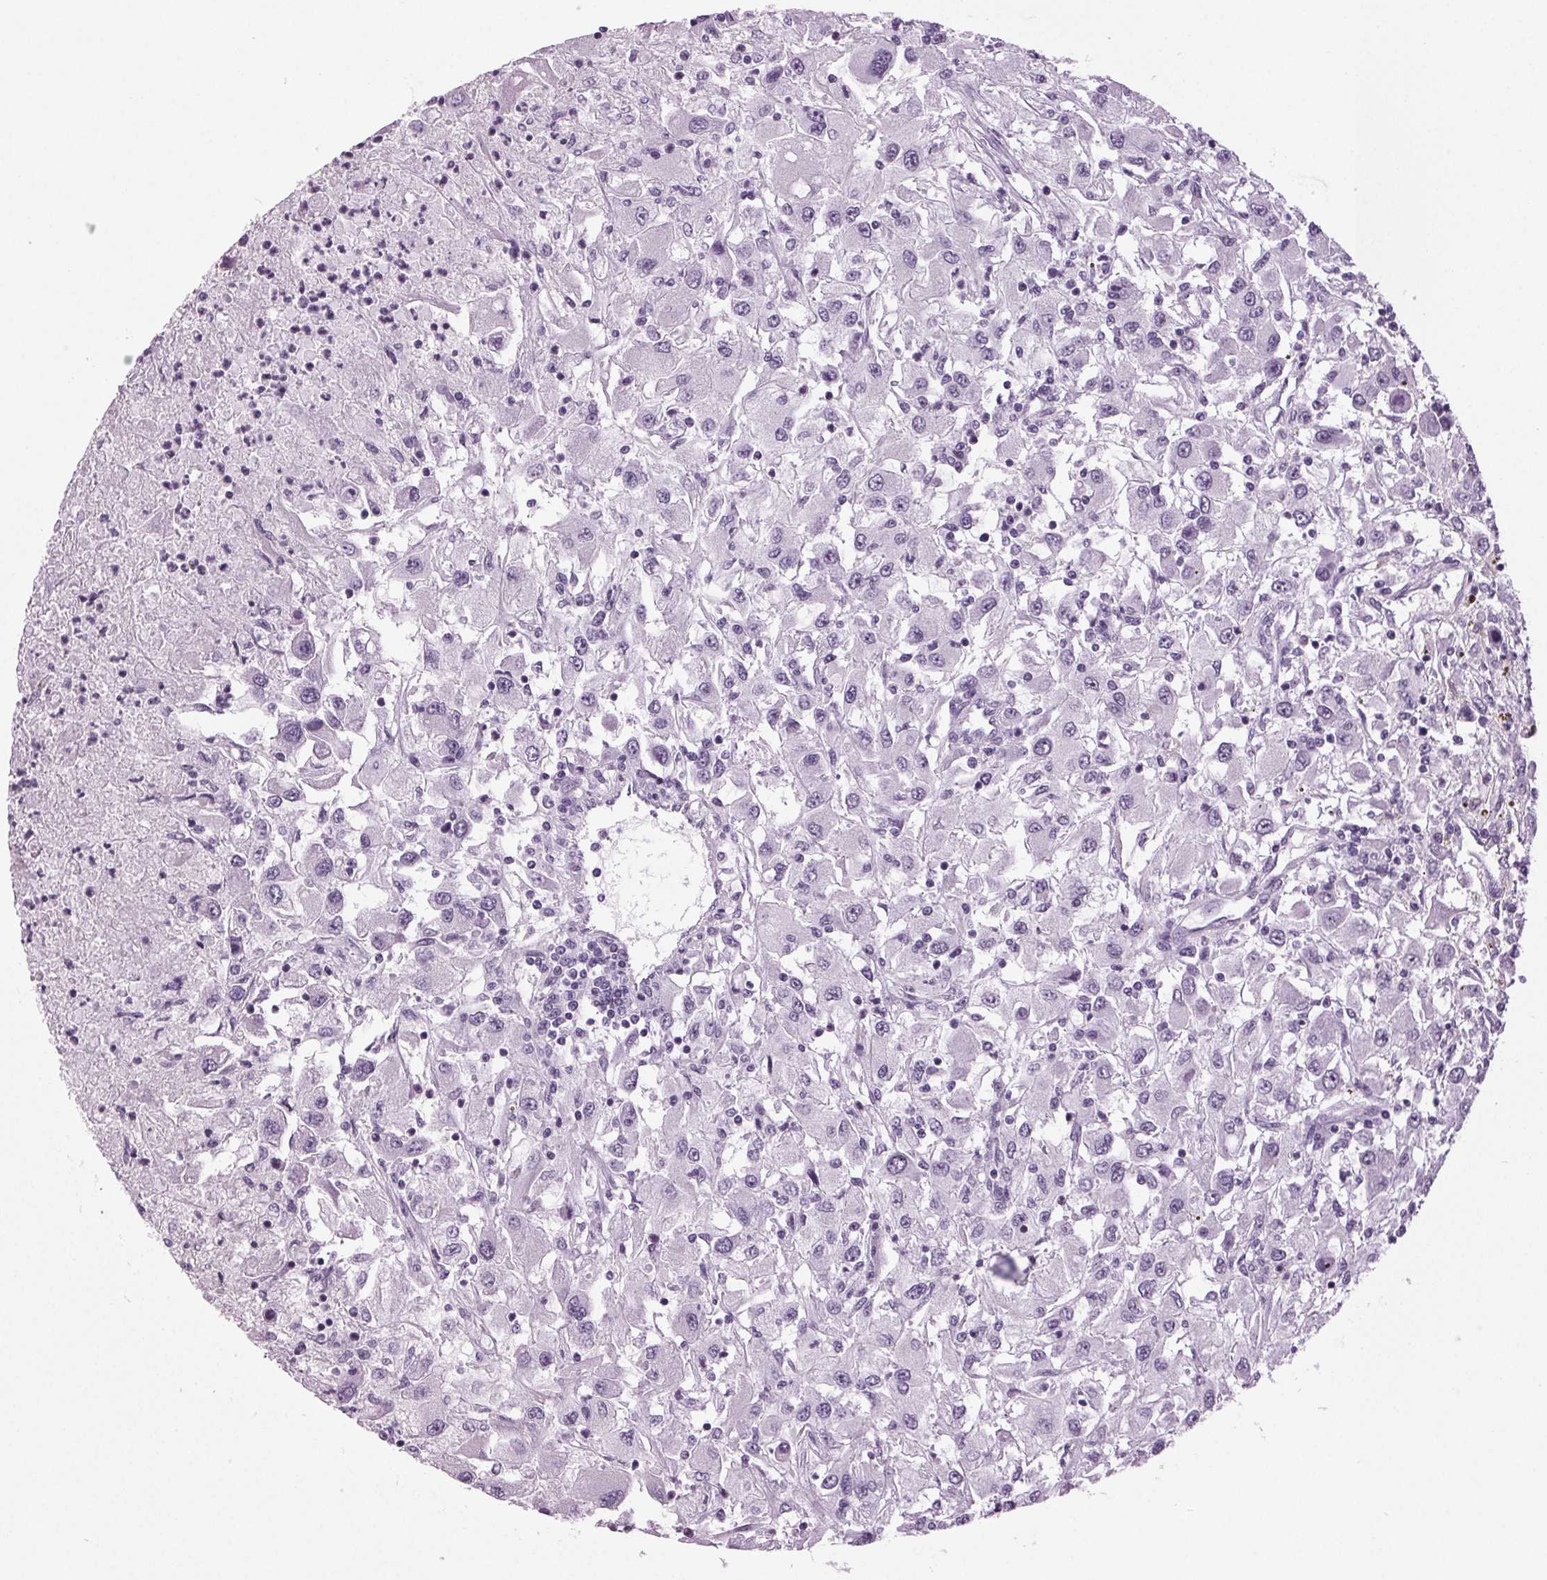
{"staining": {"intensity": "negative", "quantity": "none", "location": "none"}, "tissue": "renal cancer", "cell_type": "Tumor cells", "image_type": "cancer", "snomed": [{"axis": "morphology", "description": "Adenocarcinoma, NOS"}, {"axis": "topography", "description": "Kidney"}], "caption": "The IHC photomicrograph has no significant staining in tumor cells of renal adenocarcinoma tissue.", "gene": "DNAH12", "patient": {"sex": "female", "age": 67}}